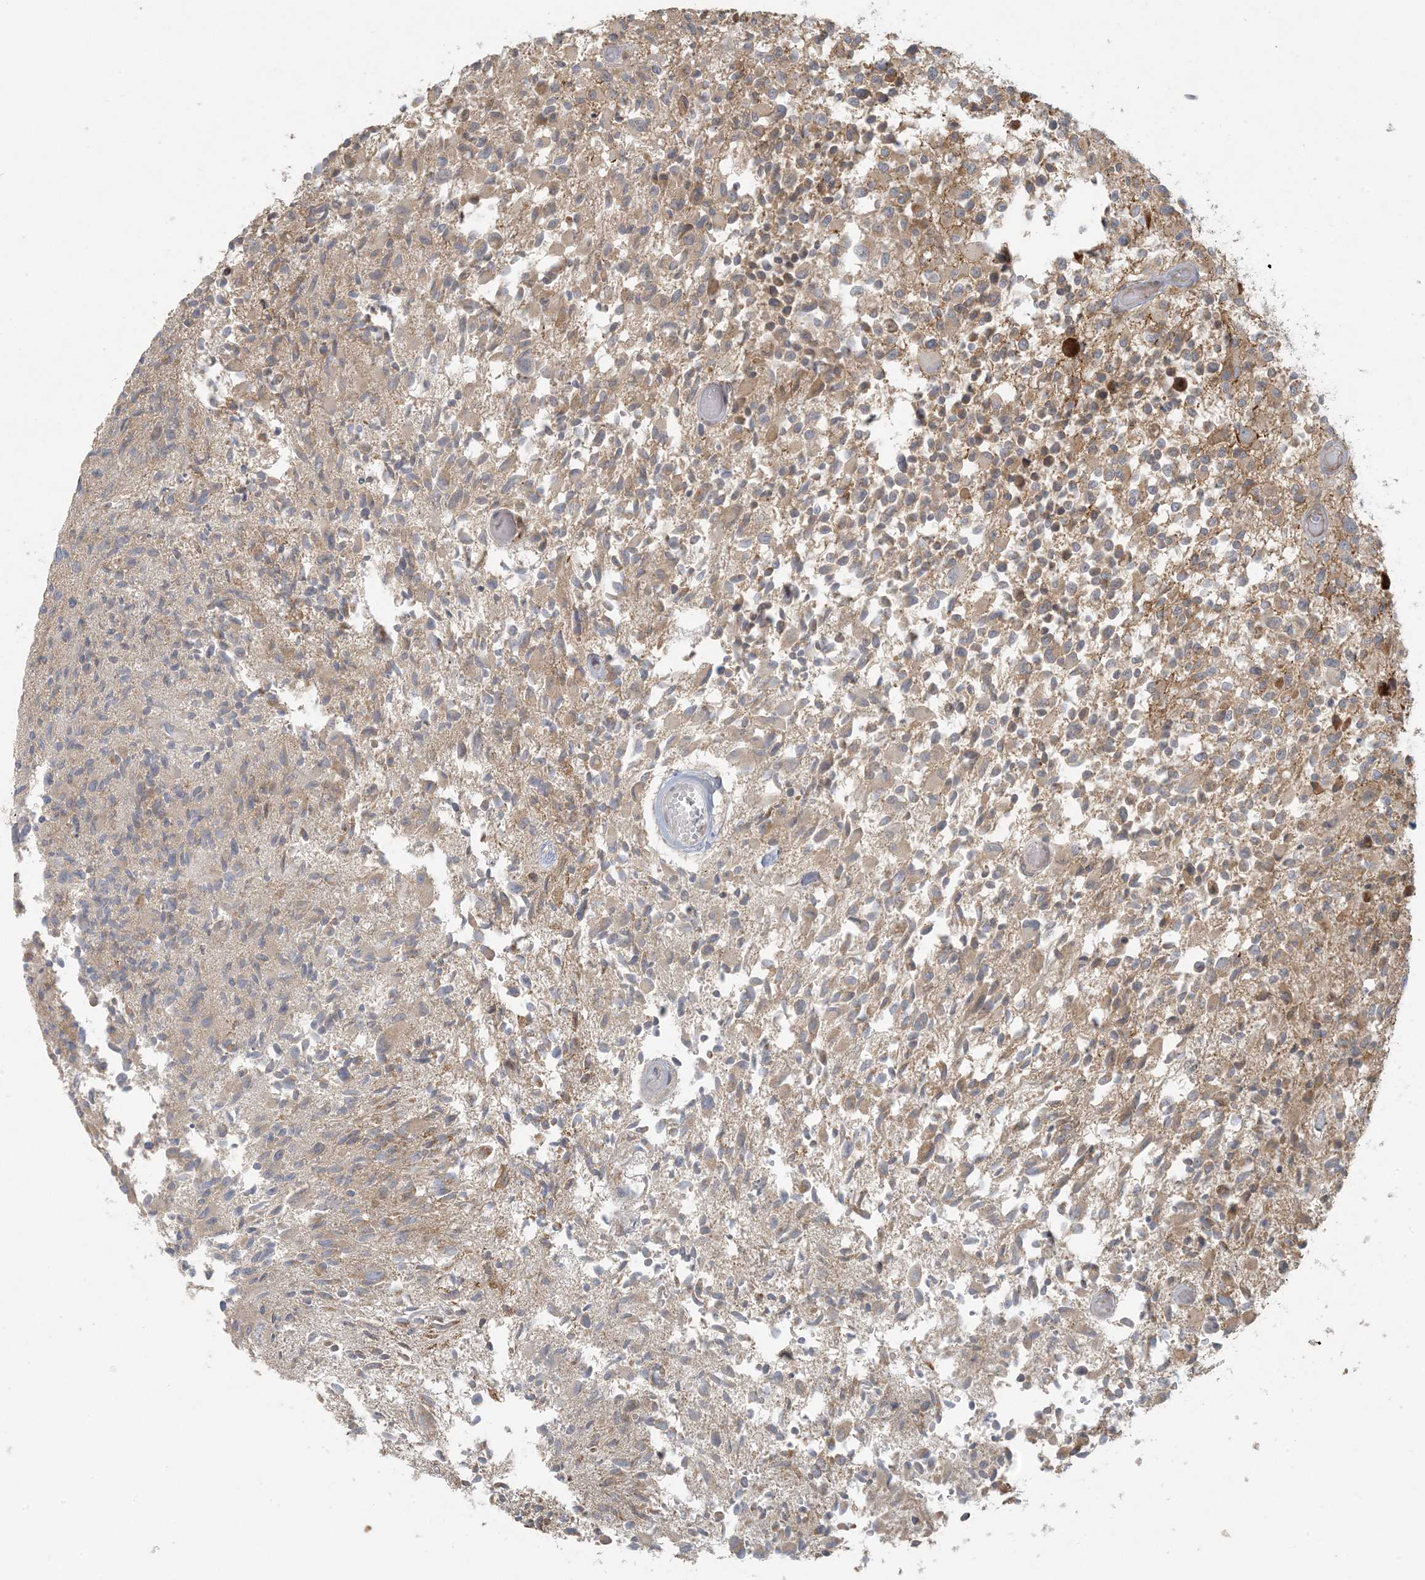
{"staining": {"intensity": "weak", "quantity": "25%-75%", "location": "cytoplasmic/membranous"}, "tissue": "glioma", "cell_type": "Tumor cells", "image_type": "cancer", "snomed": [{"axis": "morphology", "description": "Glioma, malignant, High grade"}, {"axis": "morphology", "description": "Glioblastoma, NOS"}, {"axis": "topography", "description": "Brain"}], "caption": "Immunohistochemistry (IHC) (DAB (3,3'-diaminobenzidine)) staining of glioma exhibits weak cytoplasmic/membranous protein positivity in about 25%-75% of tumor cells. (Stains: DAB in brown, nuclei in blue, Microscopy: brightfield microscopy at high magnification).", "gene": "HACL1", "patient": {"sex": "male", "age": 60}}